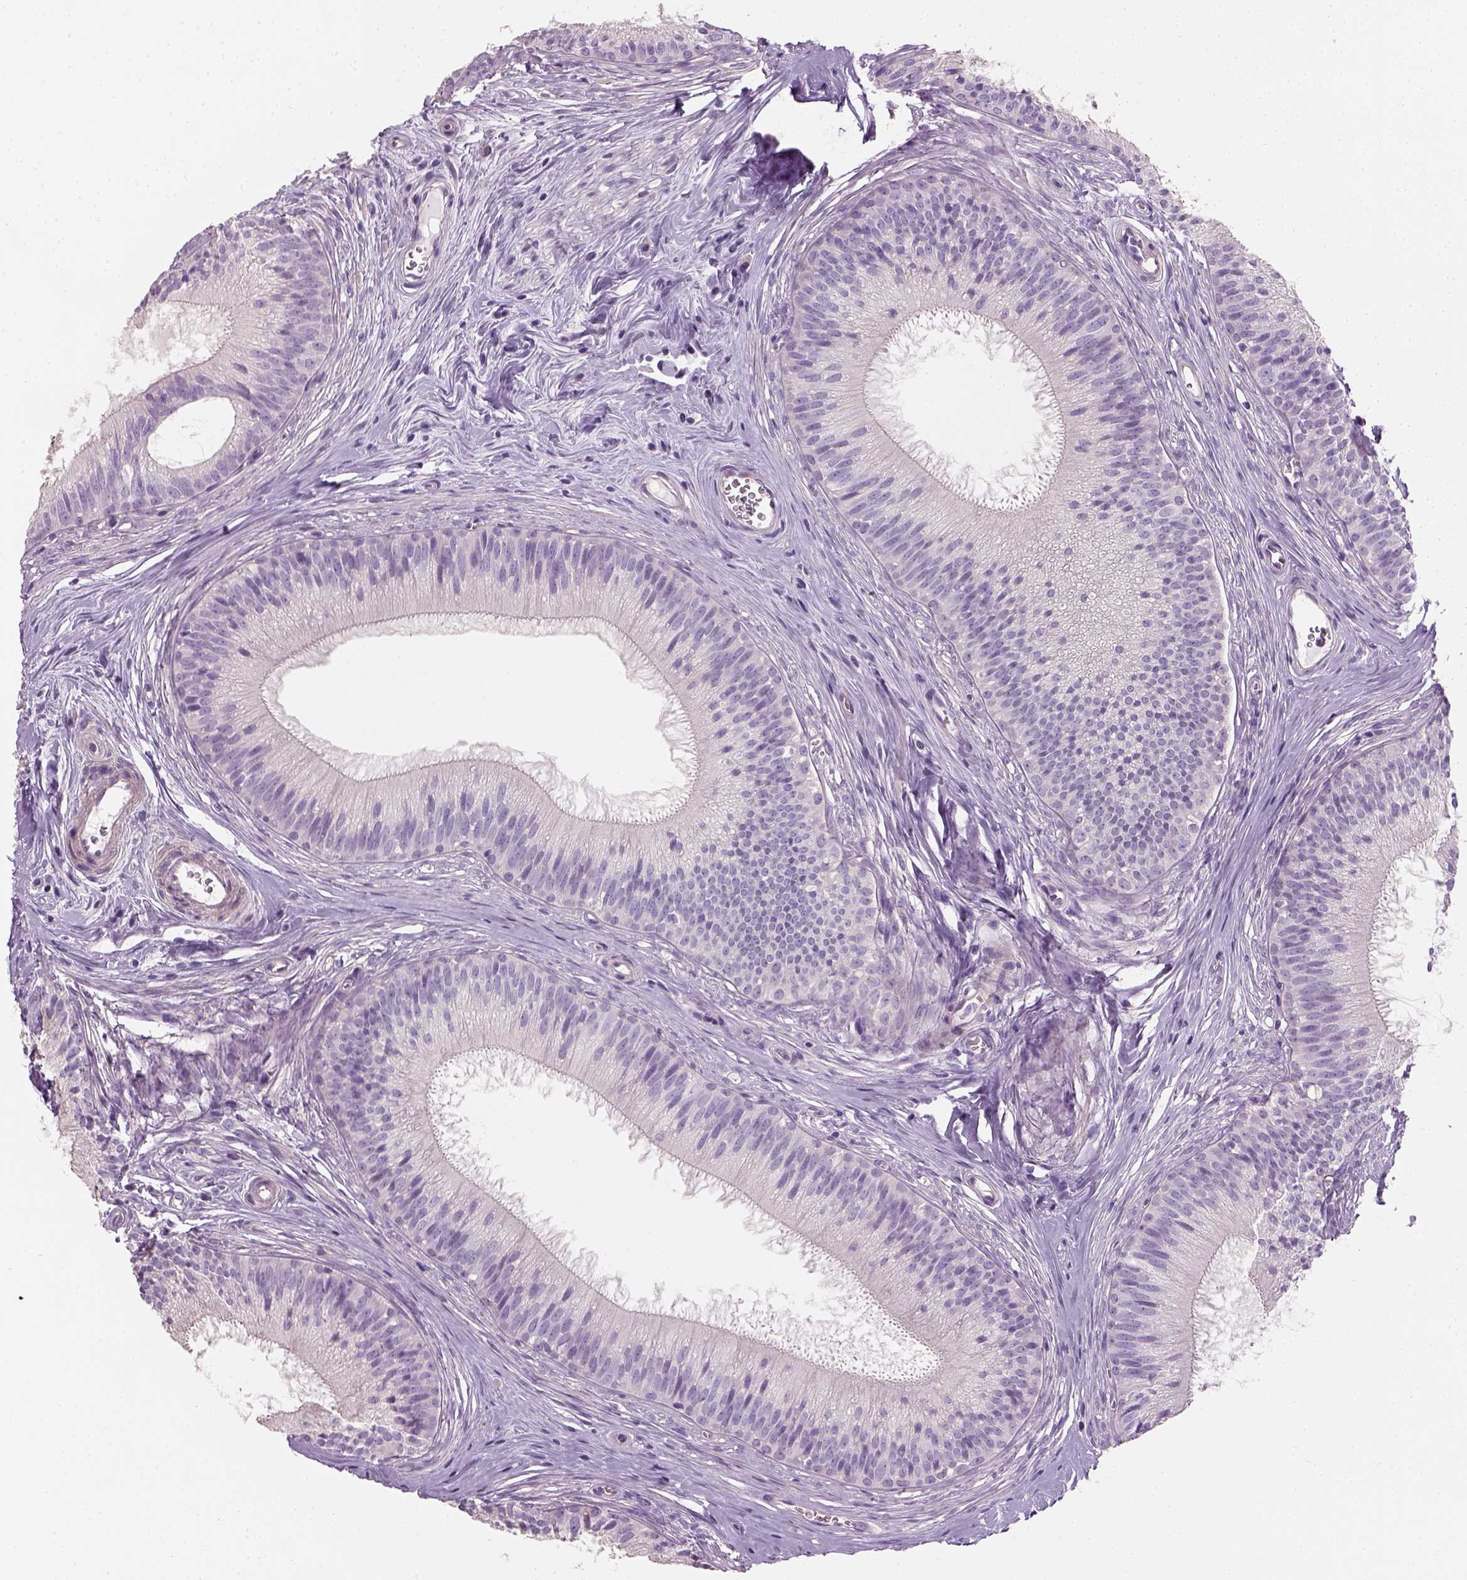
{"staining": {"intensity": "negative", "quantity": "none", "location": "none"}, "tissue": "epididymis", "cell_type": "Glandular cells", "image_type": "normal", "snomed": [{"axis": "morphology", "description": "Normal tissue, NOS"}, {"axis": "topography", "description": "Epididymis"}], "caption": "Epididymis stained for a protein using IHC demonstrates no staining glandular cells.", "gene": "ELOVL3", "patient": {"sex": "male", "age": 24}}